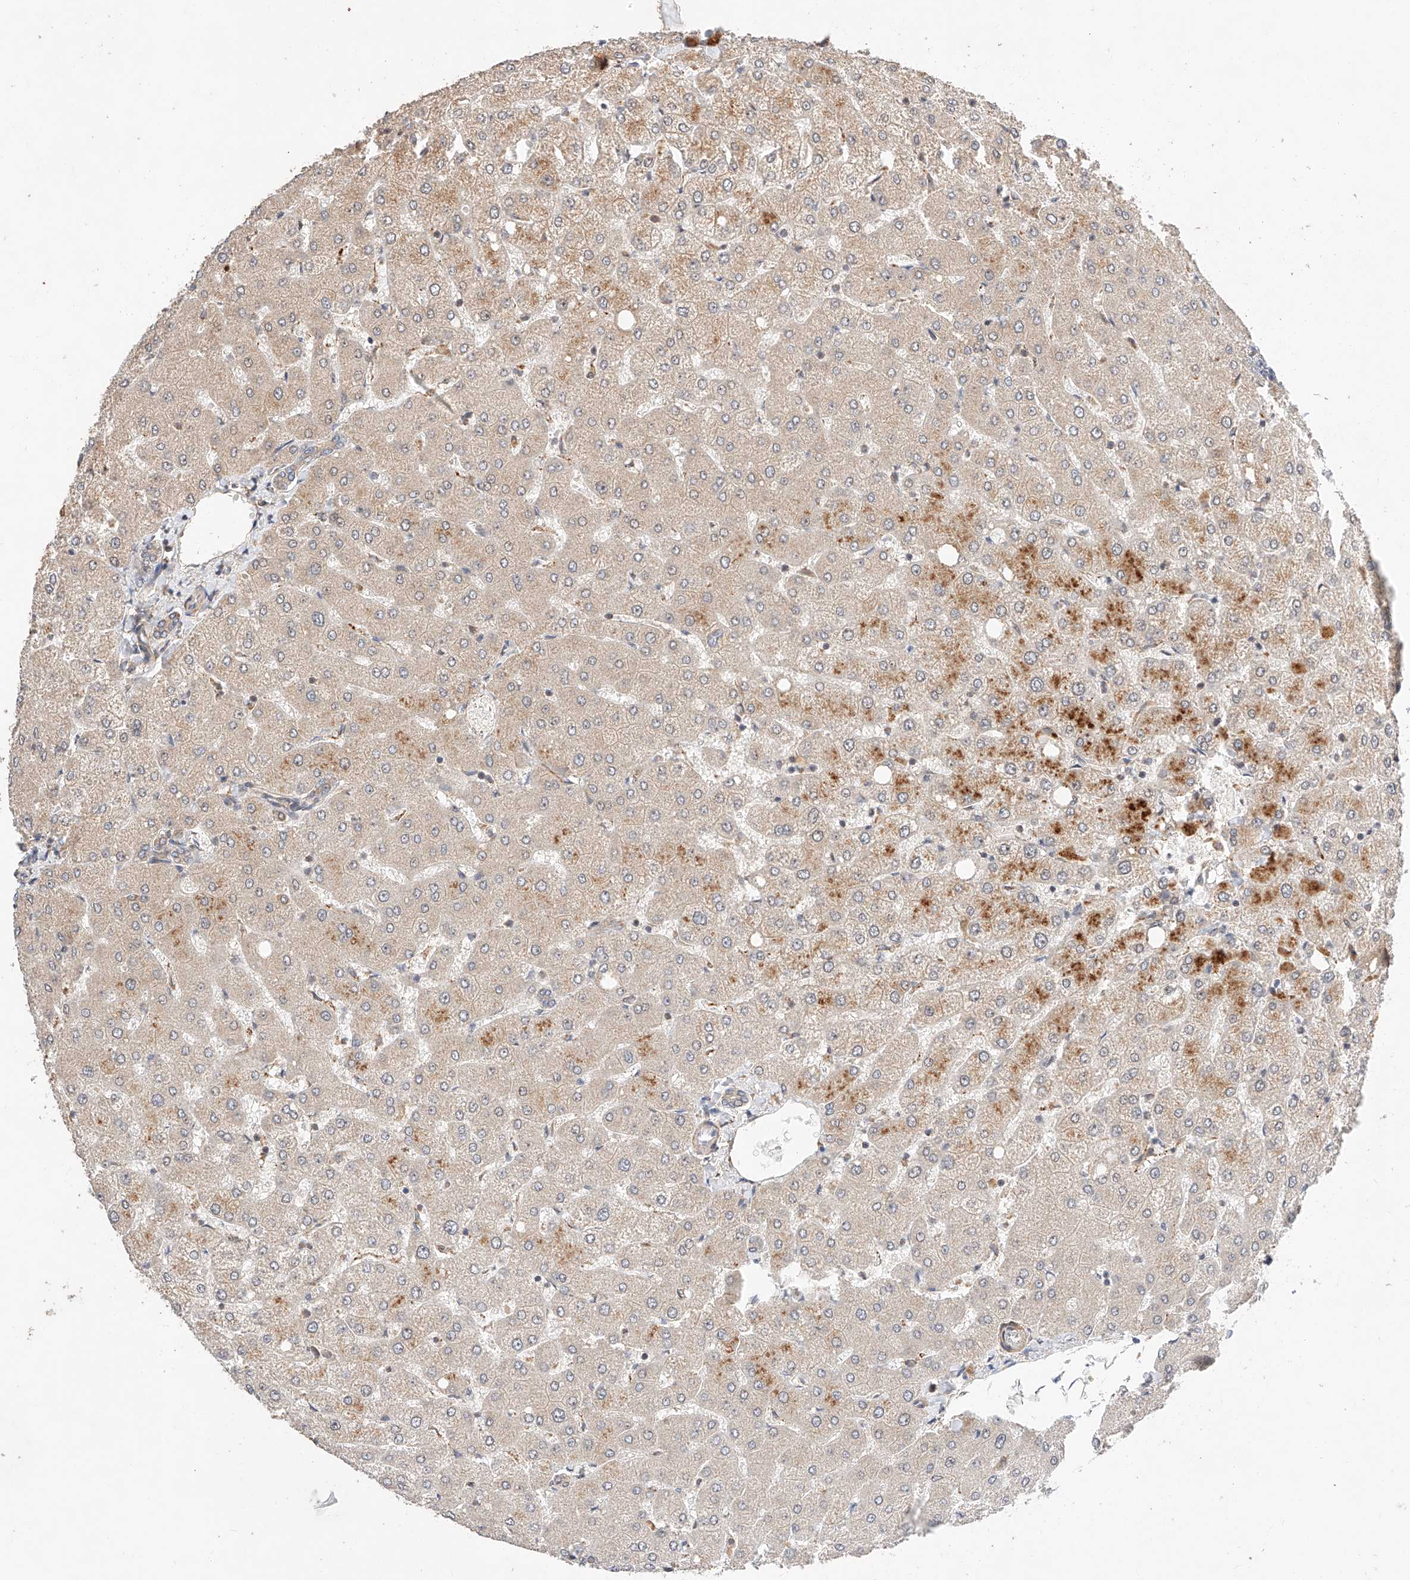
{"staining": {"intensity": "negative", "quantity": "none", "location": "none"}, "tissue": "liver", "cell_type": "Cholangiocytes", "image_type": "normal", "snomed": [{"axis": "morphology", "description": "Normal tissue, NOS"}, {"axis": "topography", "description": "Liver"}], "caption": "This image is of normal liver stained with immunohistochemistry to label a protein in brown with the nuclei are counter-stained blue. There is no staining in cholangiocytes.", "gene": "RAB23", "patient": {"sex": "female", "age": 54}}